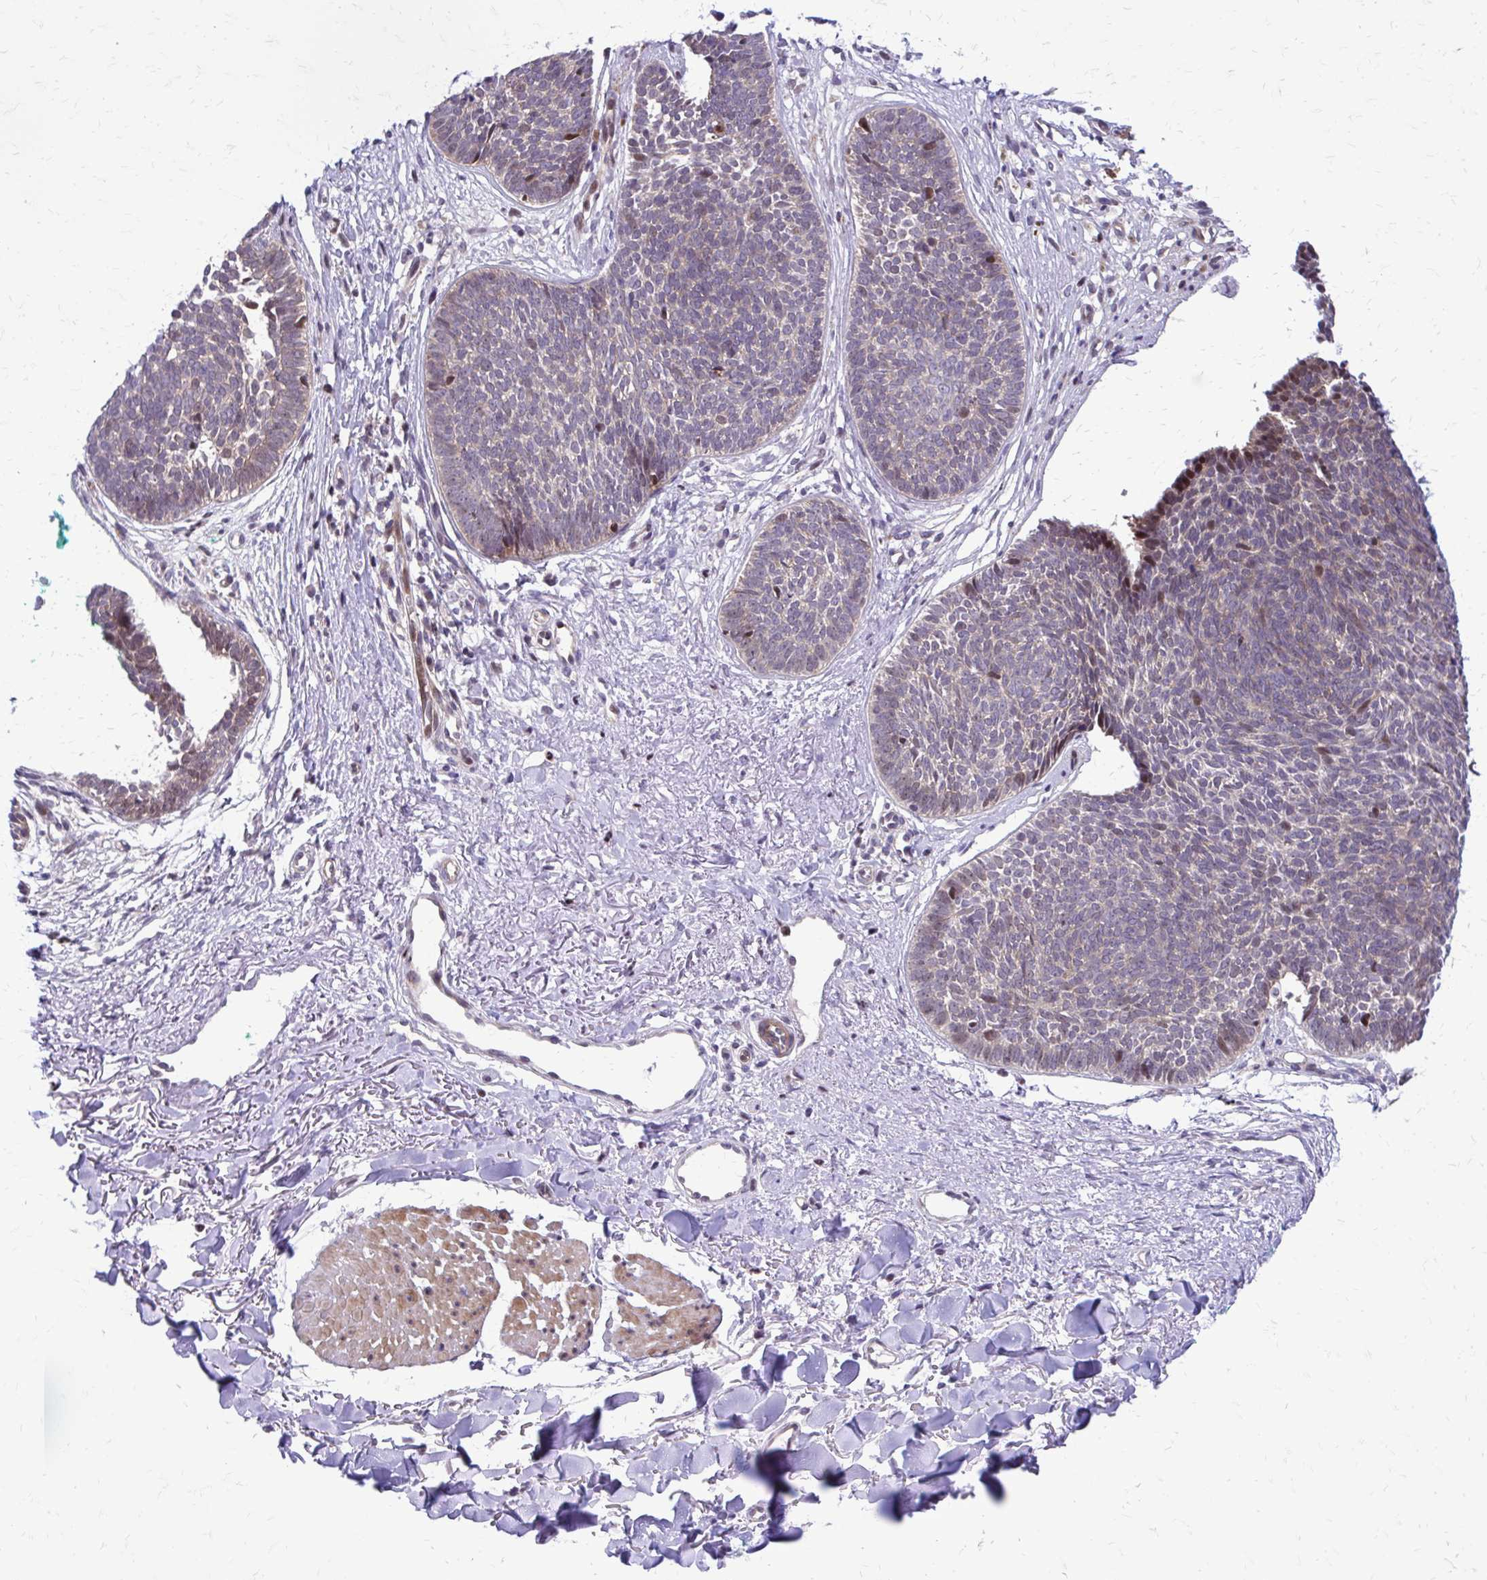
{"staining": {"intensity": "weak", "quantity": "<25%", "location": "nuclear"}, "tissue": "skin cancer", "cell_type": "Tumor cells", "image_type": "cancer", "snomed": [{"axis": "morphology", "description": "Basal cell carcinoma"}, {"axis": "topography", "description": "Skin"}, {"axis": "topography", "description": "Skin of neck"}, {"axis": "topography", "description": "Skin of shoulder"}, {"axis": "topography", "description": "Skin of back"}], "caption": "This is a image of immunohistochemistry staining of basal cell carcinoma (skin), which shows no positivity in tumor cells.", "gene": "ANKRD30B", "patient": {"sex": "male", "age": 80}}